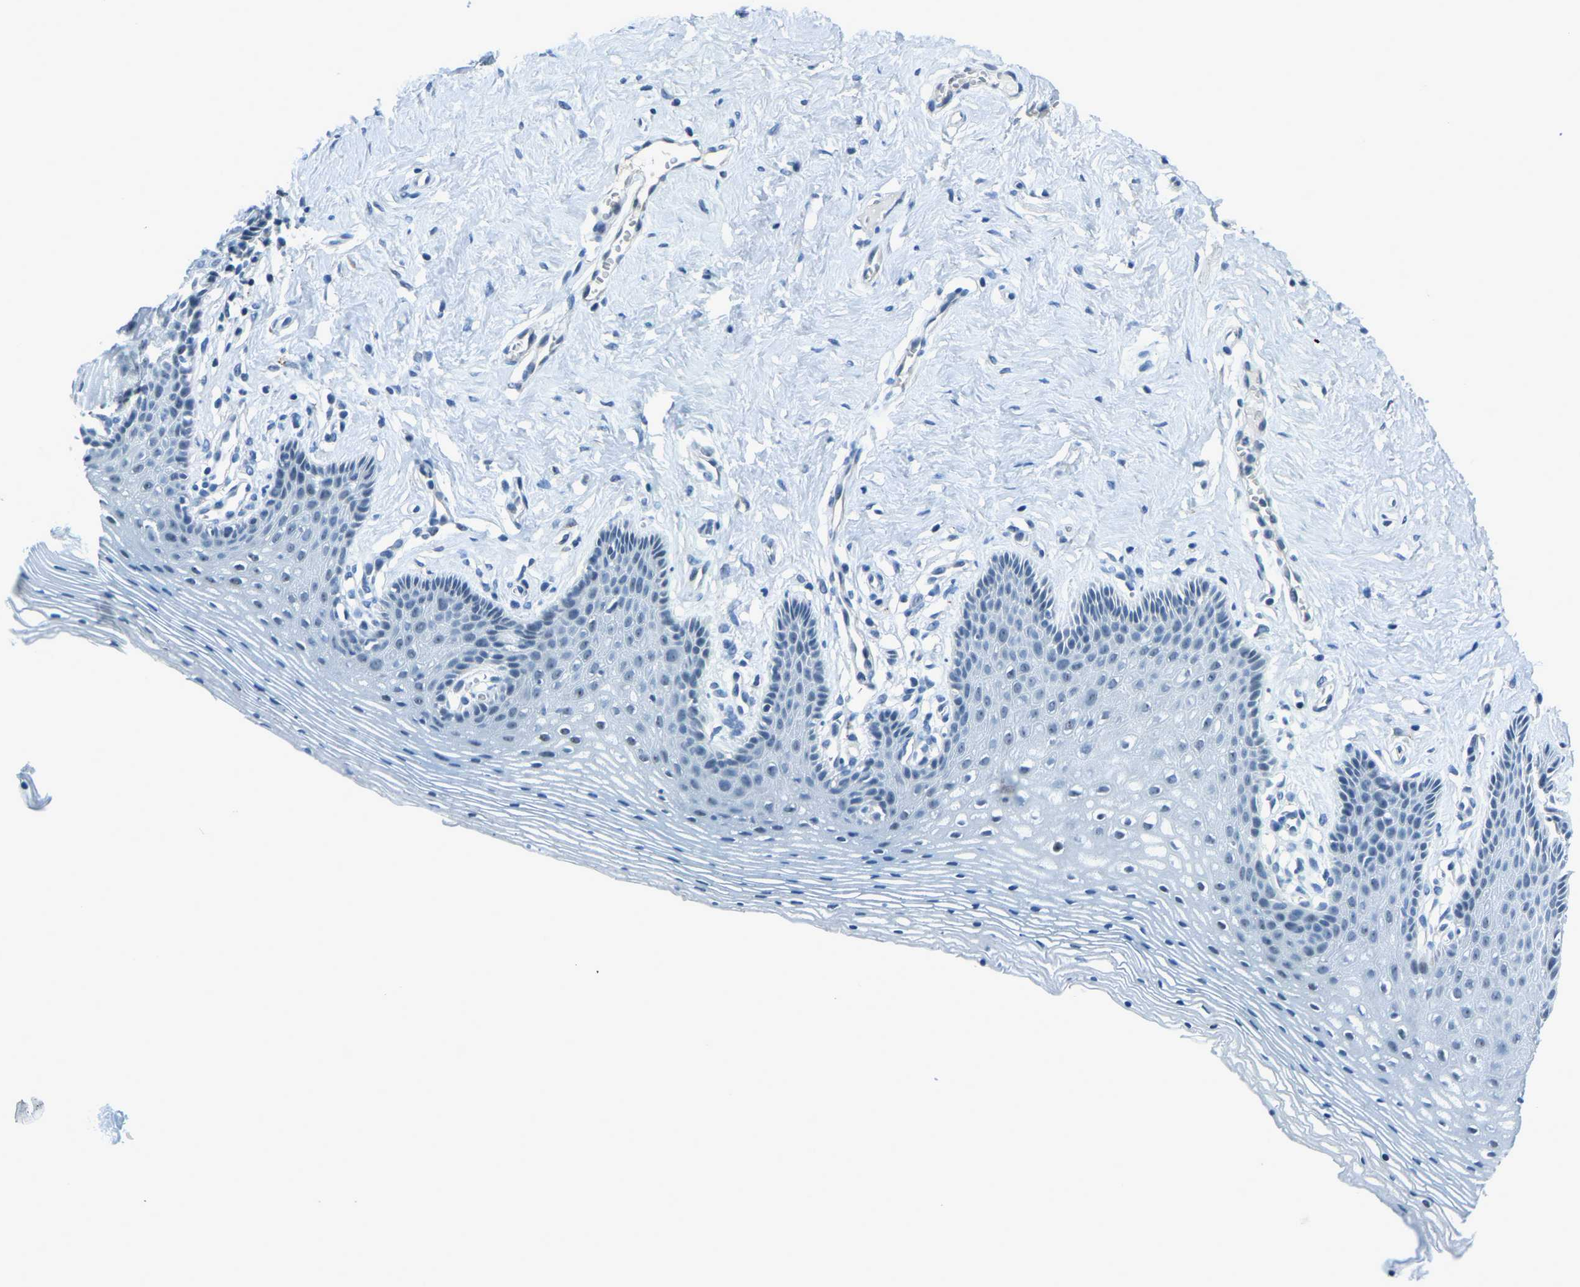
{"staining": {"intensity": "negative", "quantity": "none", "location": "none"}, "tissue": "vagina", "cell_type": "Squamous epithelial cells", "image_type": "normal", "snomed": [{"axis": "morphology", "description": "Normal tissue, NOS"}, {"axis": "topography", "description": "Vagina"}], "caption": "Immunohistochemistry of unremarkable human vagina shows no positivity in squamous epithelial cells. (Immunohistochemistry, brightfield microscopy, high magnification).", "gene": "RRP1", "patient": {"sex": "female", "age": 32}}